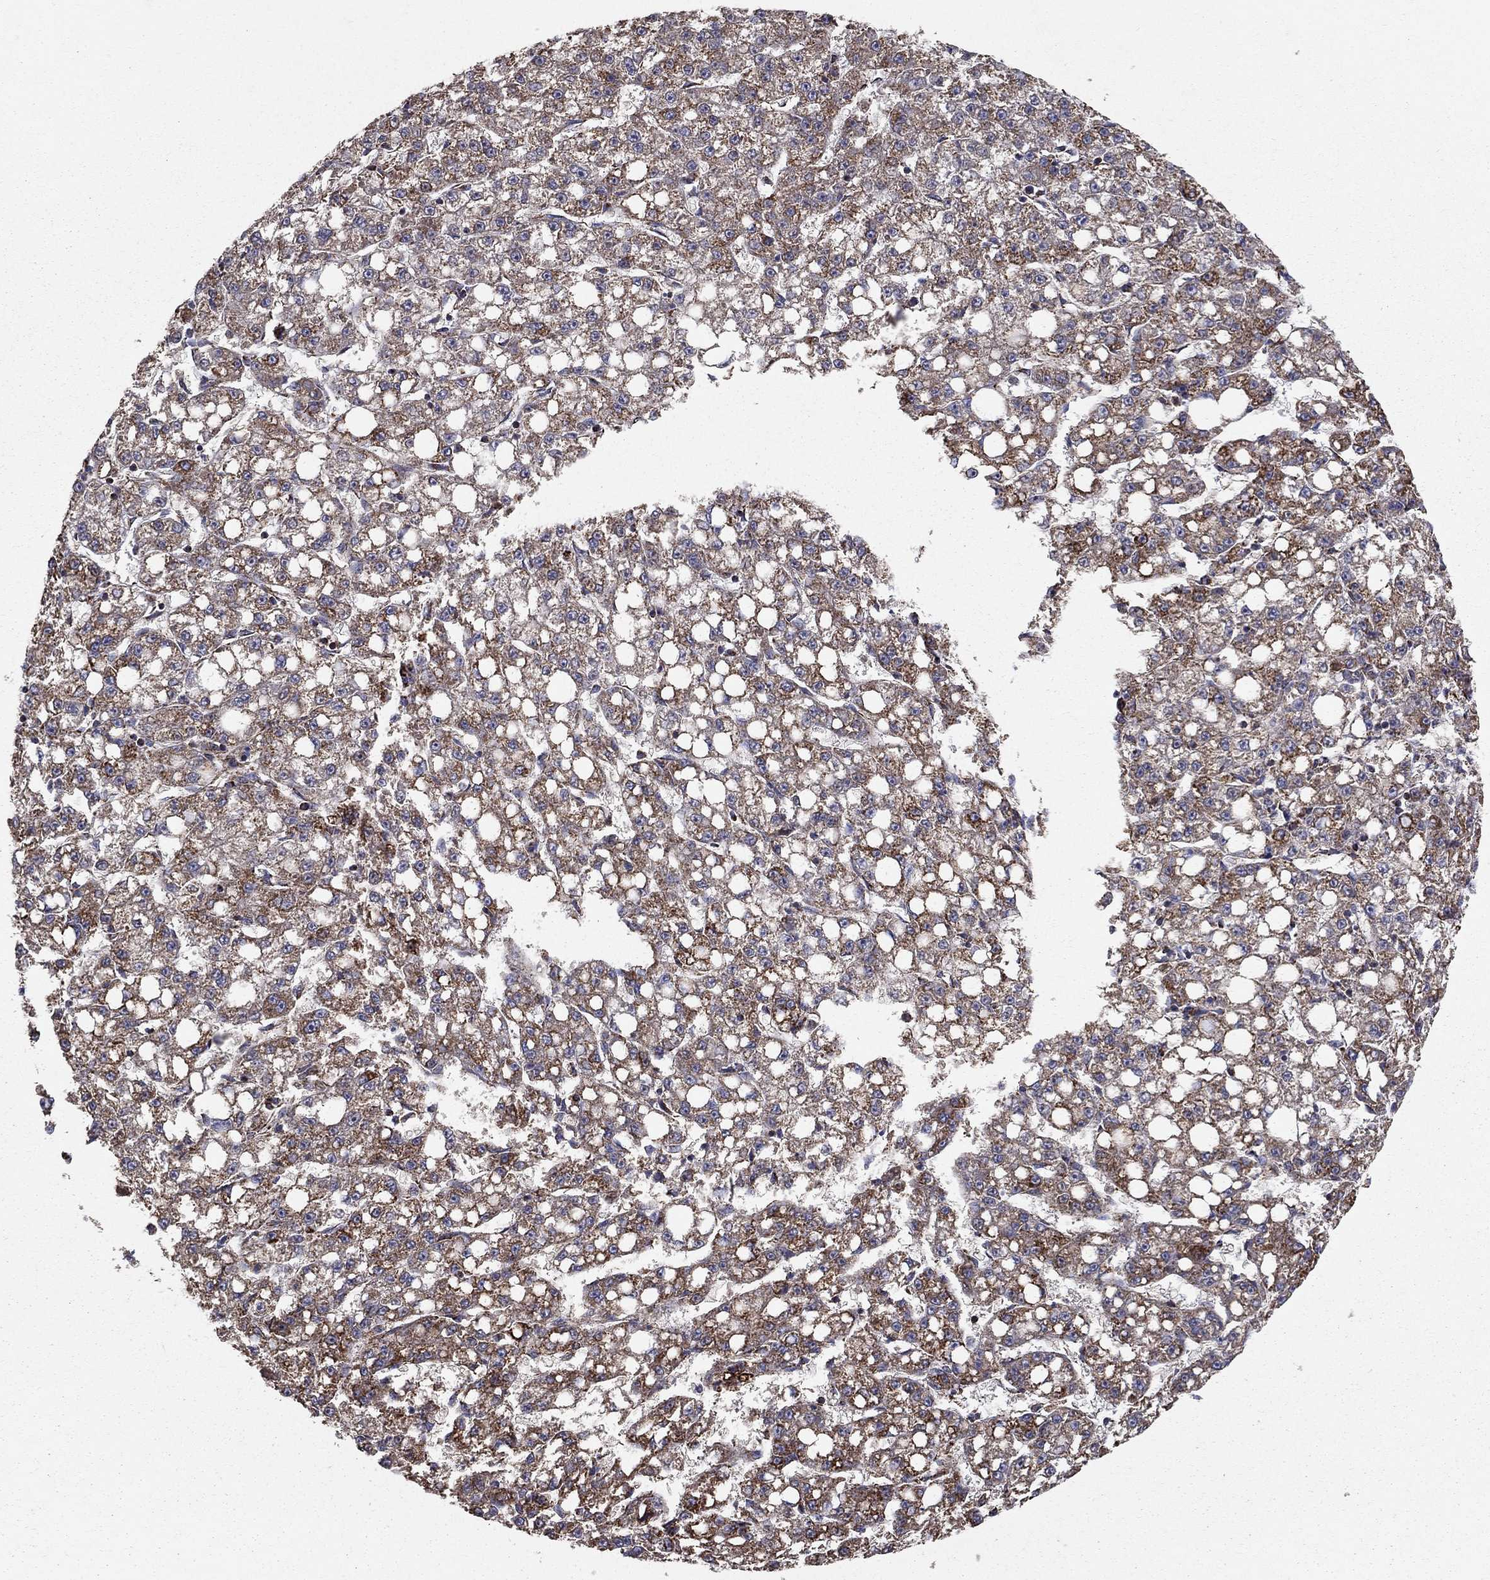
{"staining": {"intensity": "strong", "quantity": "<25%", "location": "cytoplasmic/membranous"}, "tissue": "liver cancer", "cell_type": "Tumor cells", "image_type": "cancer", "snomed": [{"axis": "morphology", "description": "Carcinoma, Hepatocellular, NOS"}, {"axis": "topography", "description": "Liver"}], "caption": "The histopathology image displays staining of hepatocellular carcinoma (liver), revealing strong cytoplasmic/membranous protein expression (brown color) within tumor cells. Ihc stains the protein of interest in brown and the nuclei are stained blue.", "gene": "NDUFS8", "patient": {"sex": "female", "age": 65}}